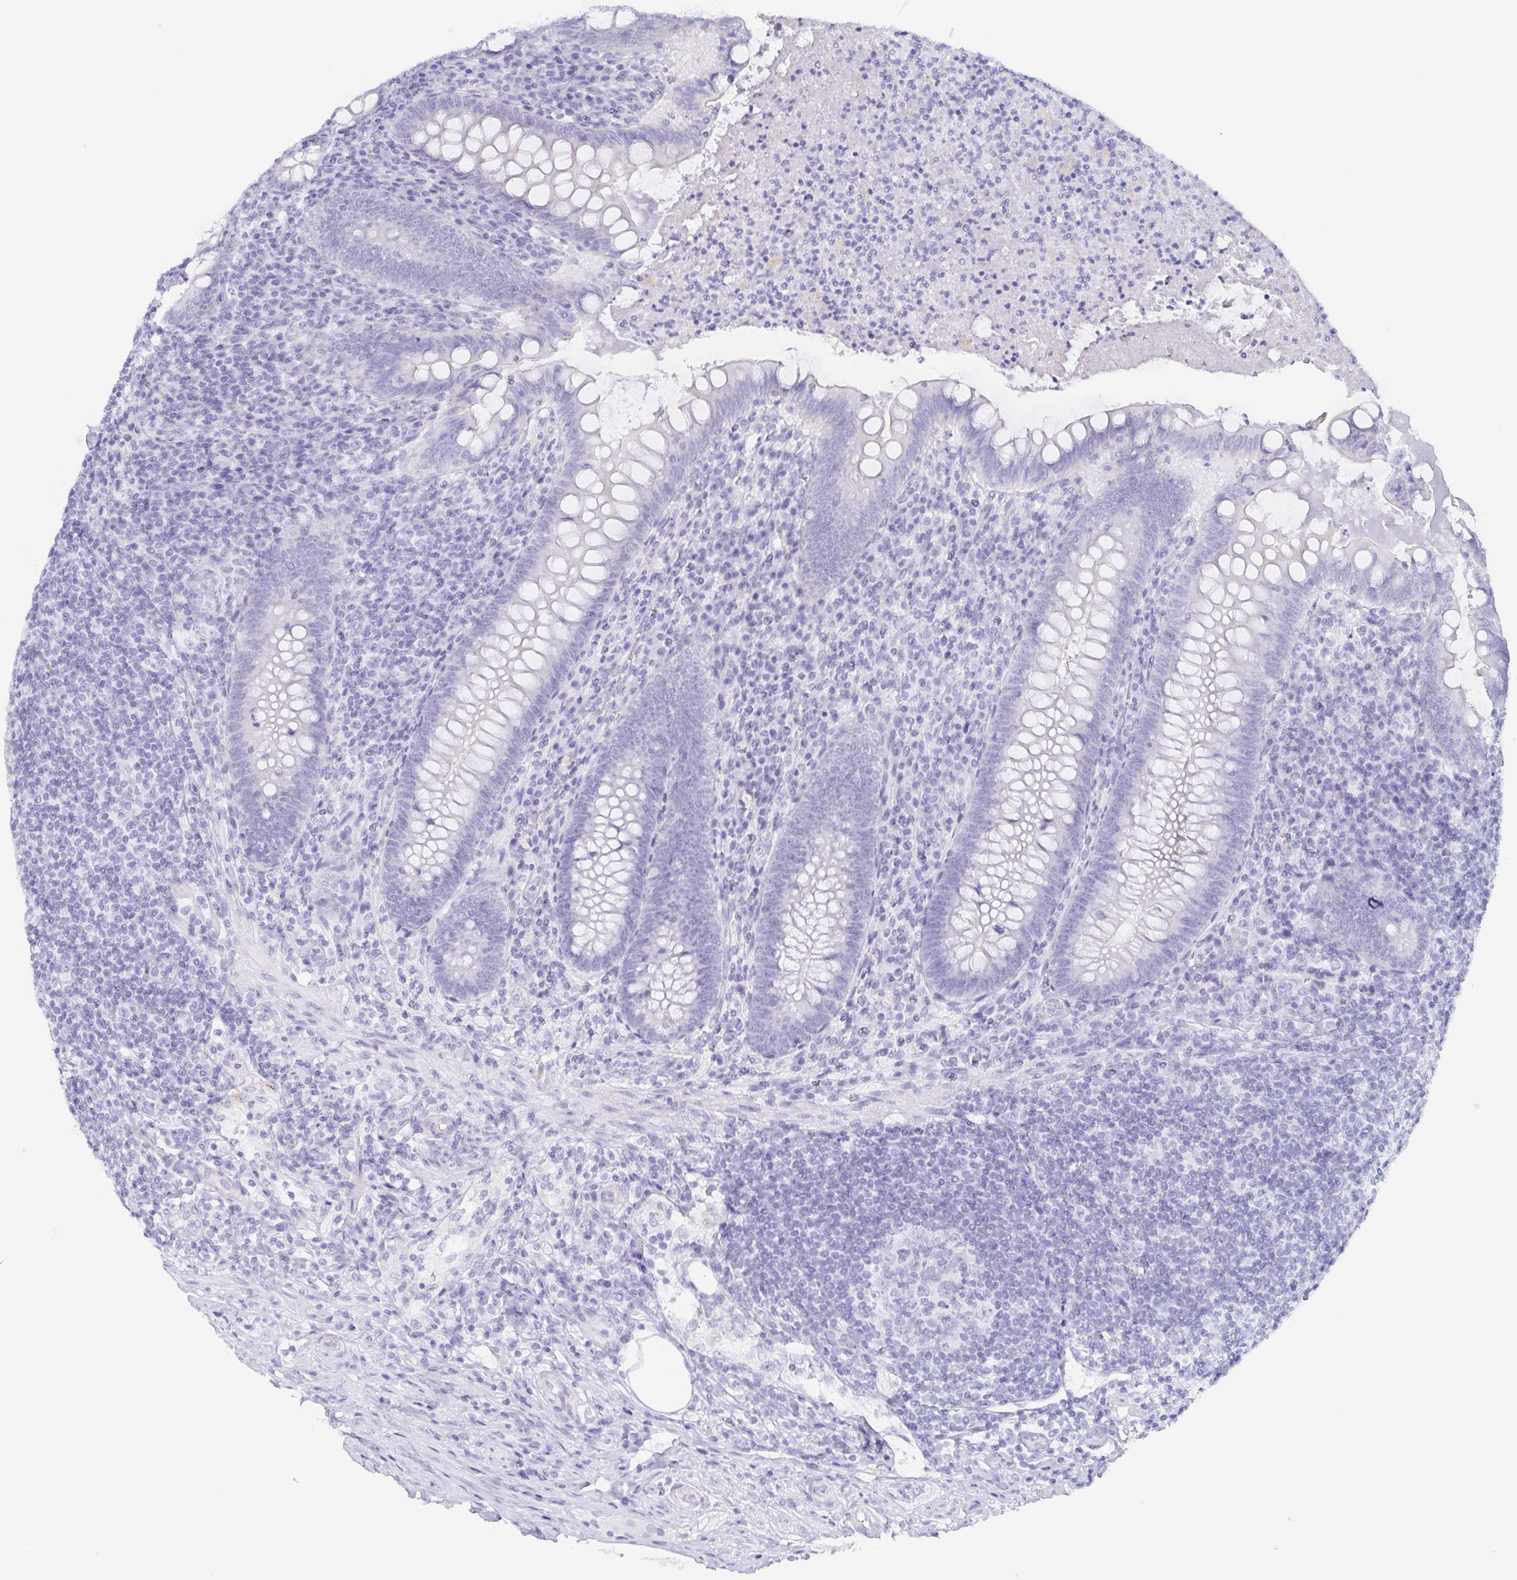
{"staining": {"intensity": "negative", "quantity": "none", "location": "none"}, "tissue": "appendix", "cell_type": "Glandular cells", "image_type": "normal", "snomed": [{"axis": "morphology", "description": "Normal tissue, NOS"}, {"axis": "topography", "description": "Appendix"}], "caption": "Immunohistochemical staining of normal appendix shows no significant expression in glandular cells. (Immunohistochemistry (ihc), brightfield microscopy, high magnification).", "gene": "ENSG00000275778", "patient": {"sex": "male", "age": 47}}